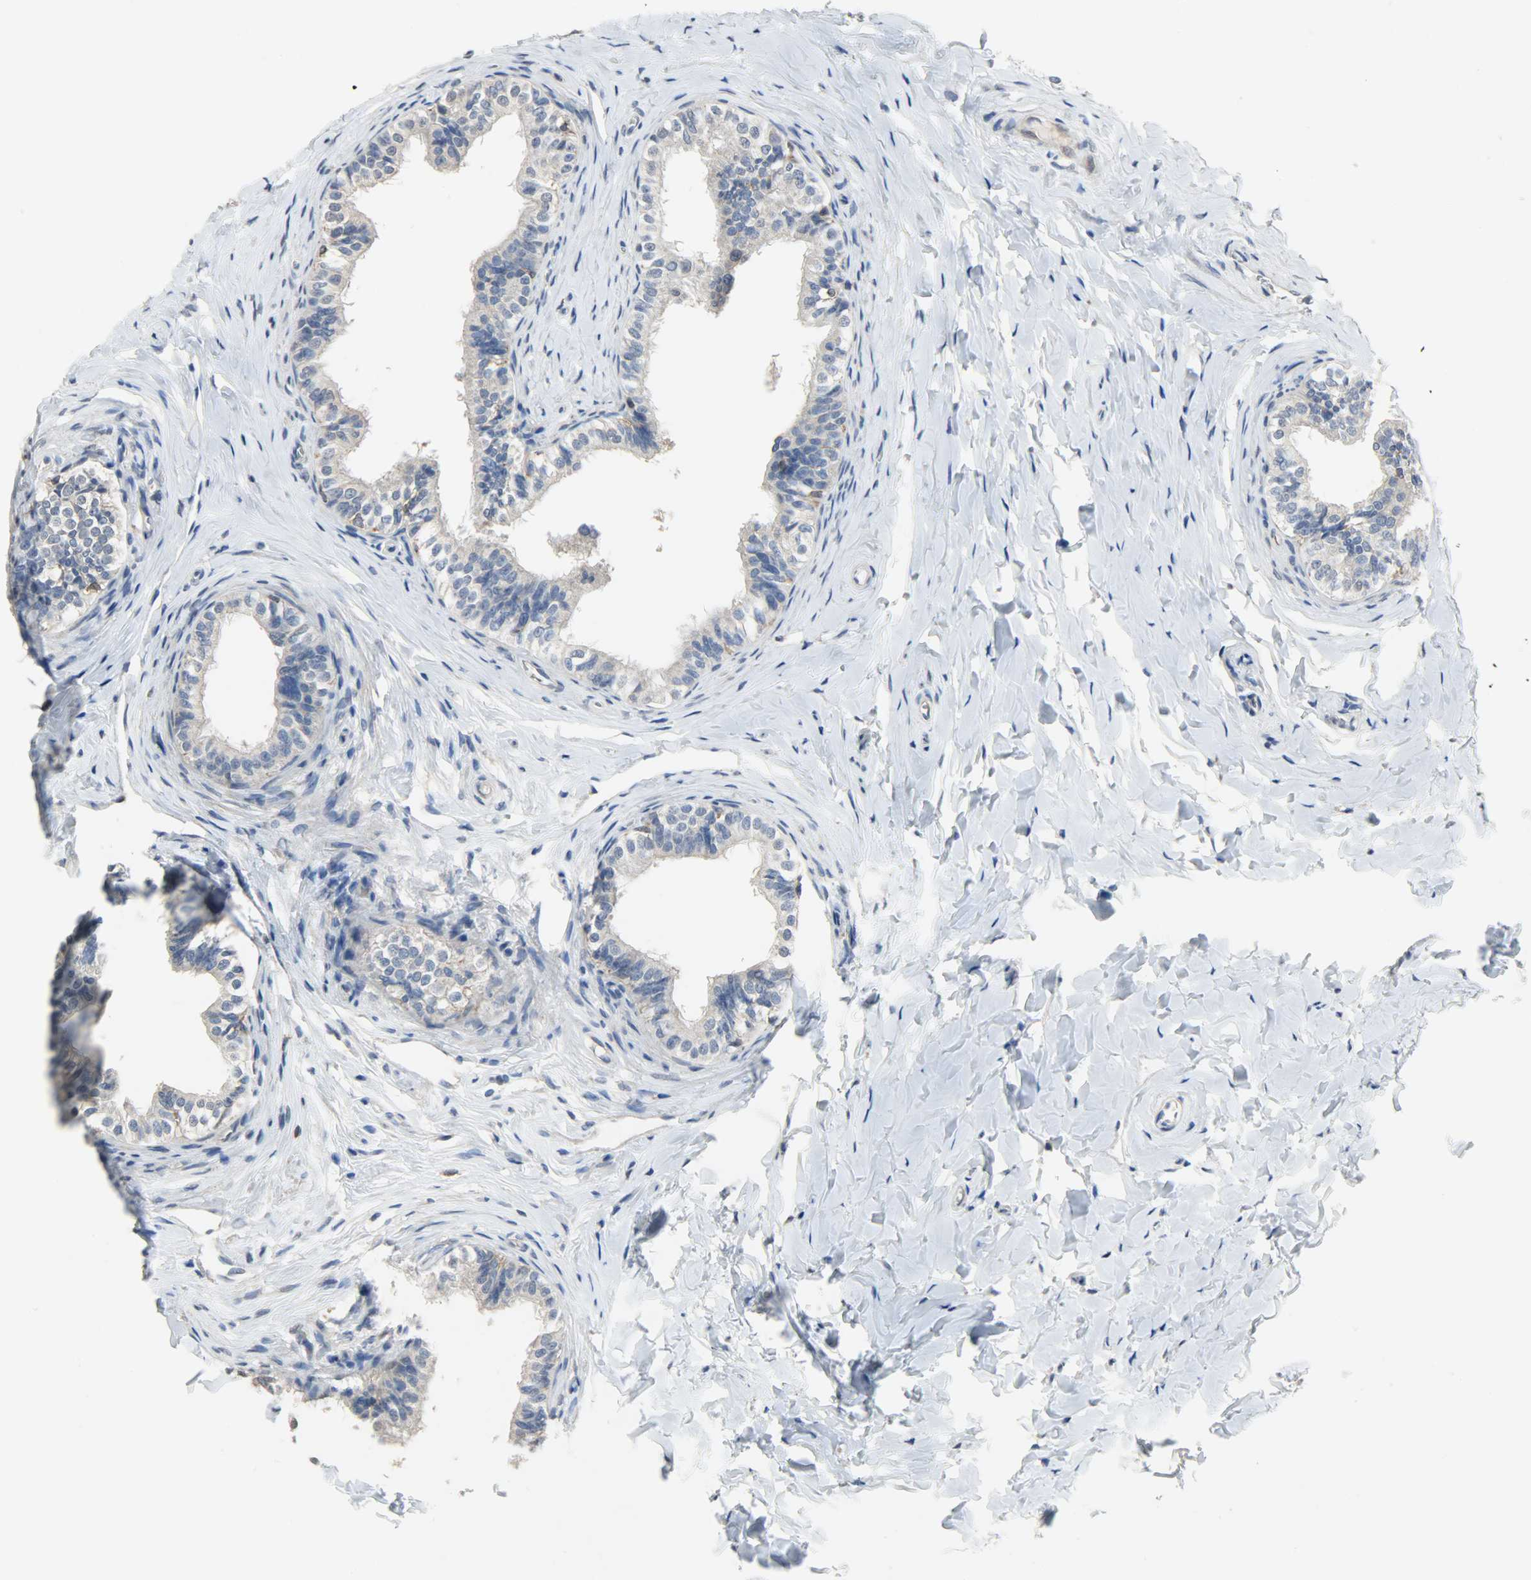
{"staining": {"intensity": "weak", "quantity": "25%-75%", "location": "cytoplasmic/membranous"}, "tissue": "epididymis", "cell_type": "Glandular cells", "image_type": "normal", "snomed": [{"axis": "morphology", "description": "Normal tissue, NOS"}, {"axis": "topography", "description": "Soft tissue"}, {"axis": "topography", "description": "Epididymis"}], "caption": "IHC image of benign human epididymis stained for a protein (brown), which displays low levels of weak cytoplasmic/membranous staining in approximately 25%-75% of glandular cells.", "gene": "TRIM21", "patient": {"sex": "male", "age": 26}}